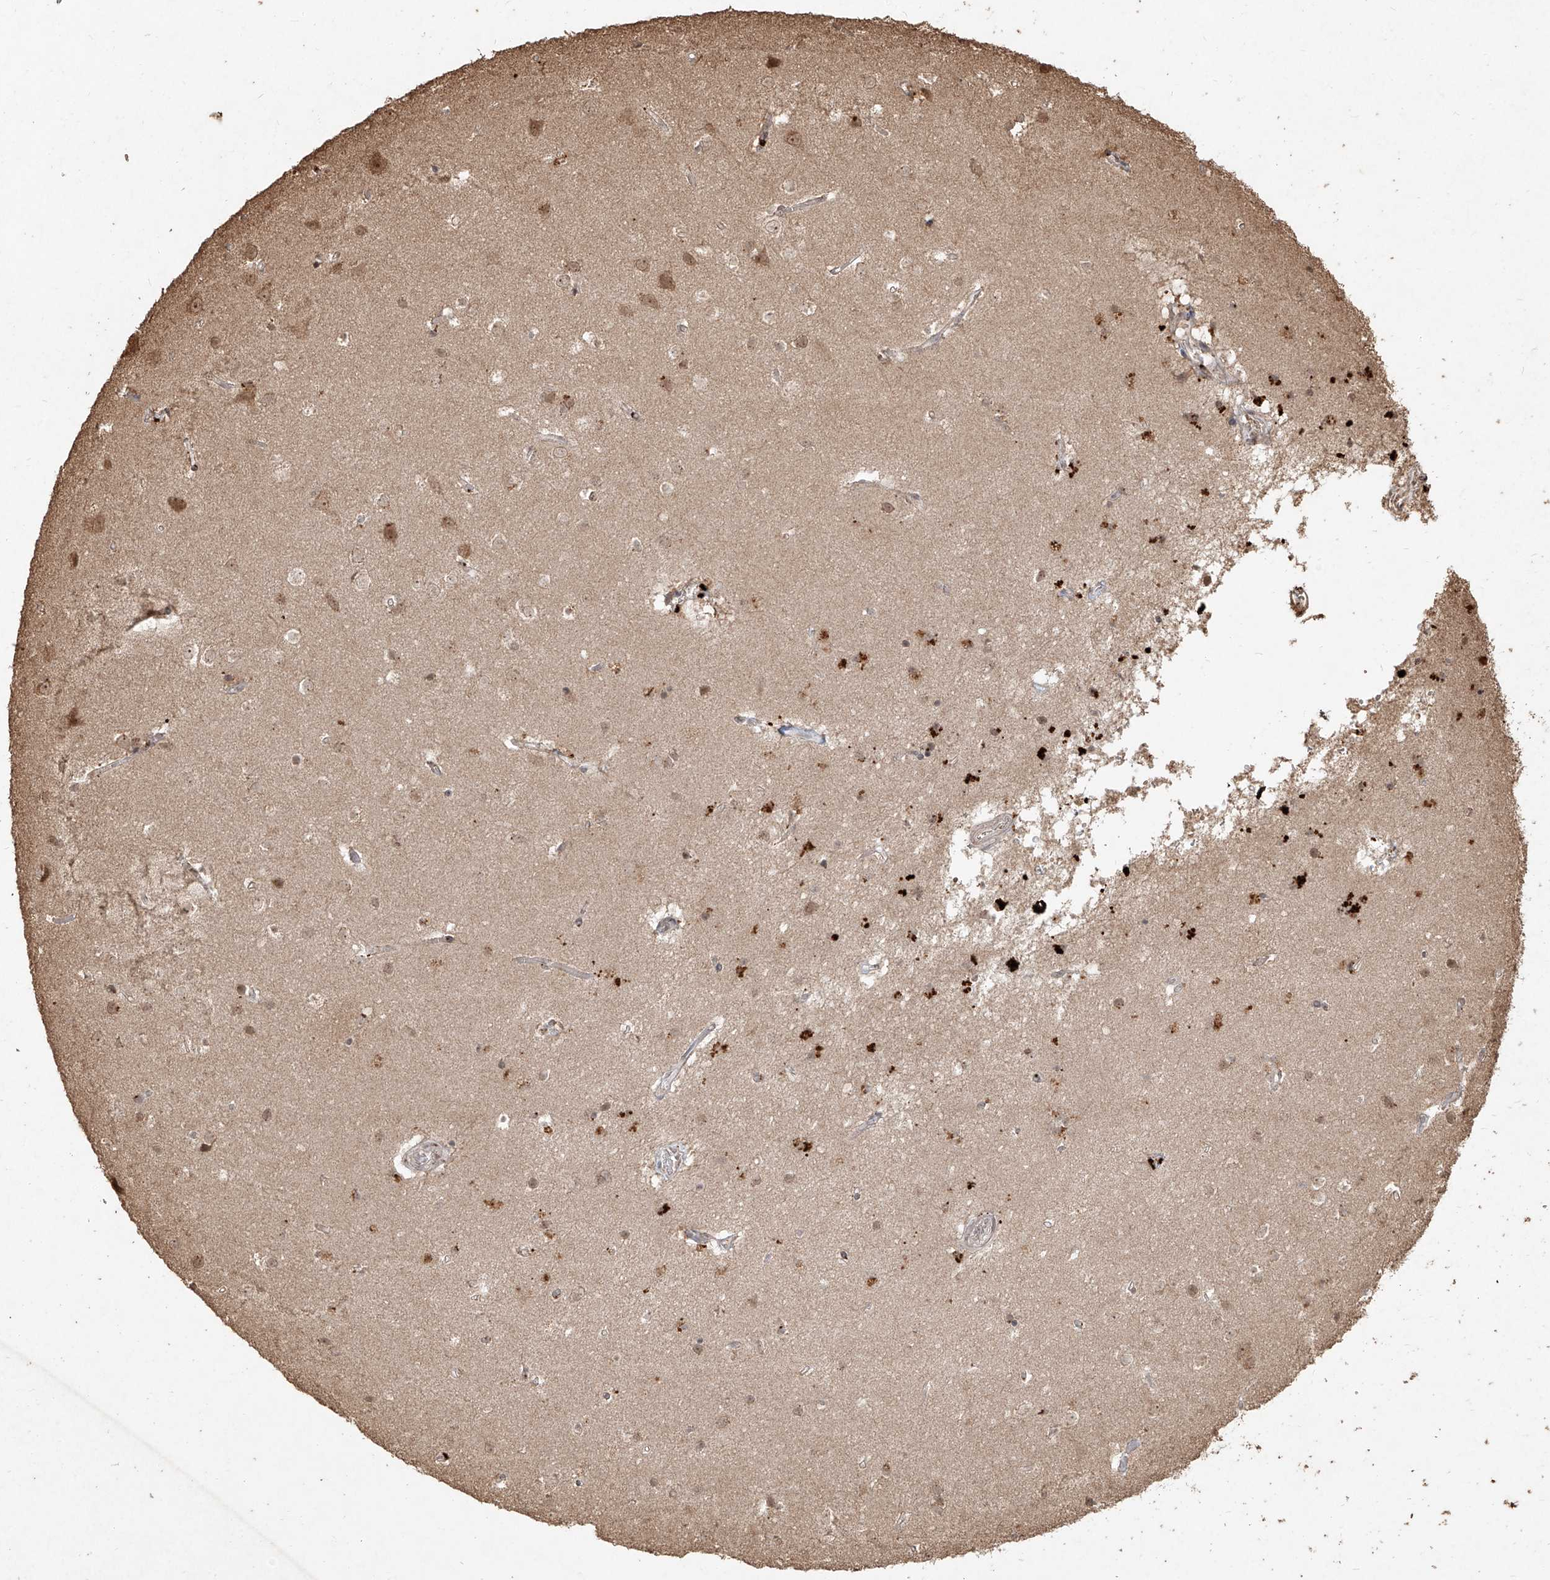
{"staining": {"intensity": "weak", "quantity": ">75%", "location": "cytoplasmic/membranous,nuclear"}, "tissue": "cerebral cortex", "cell_type": "Endothelial cells", "image_type": "normal", "snomed": [{"axis": "morphology", "description": "Normal tissue, NOS"}, {"axis": "topography", "description": "Cerebral cortex"}], "caption": "IHC photomicrograph of benign human cerebral cortex stained for a protein (brown), which reveals low levels of weak cytoplasmic/membranous,nuclear expression in approximately >75% of endothelial cells.", "gene": "UBE2K", "patient": {"sex": "male", "age": 54}}